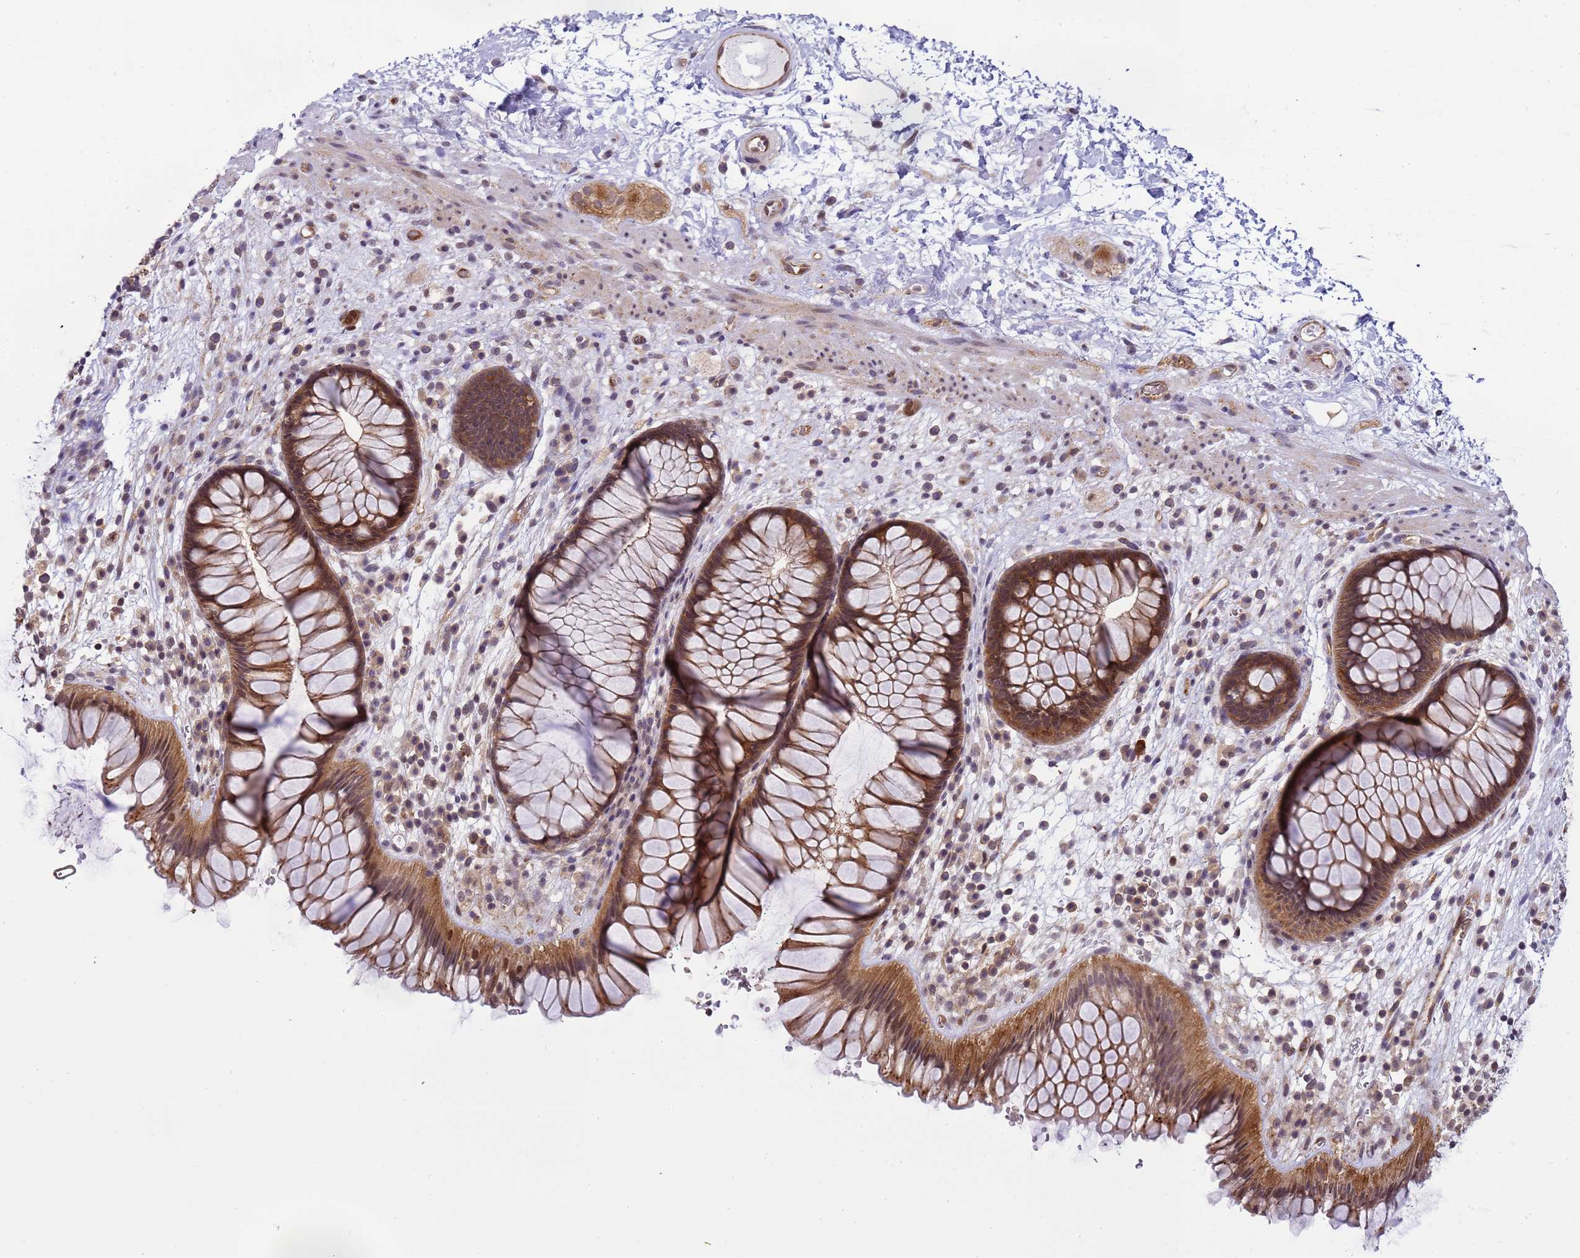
{"staining": {"intensity": "moderate", "quantity": ">75%", "location": "cytoplasmic/membranous,nuclear"}, "tissue": "rectum", "cell_type": "Glandular cells", "image_type": "normal", "snomed": [{"axis": "morphology", "description": "Normal tissue, NOS"}, {"axis": "topography", "description": "Rectum"}], "caption": "Protein expression analysis of benign rectum reveals moderate cytoplasmic/membranous,nuclear staining in approximately >75% of glandular cells.", "gene": "EMC2", "patient": {"sex": "male", "age": 51}}